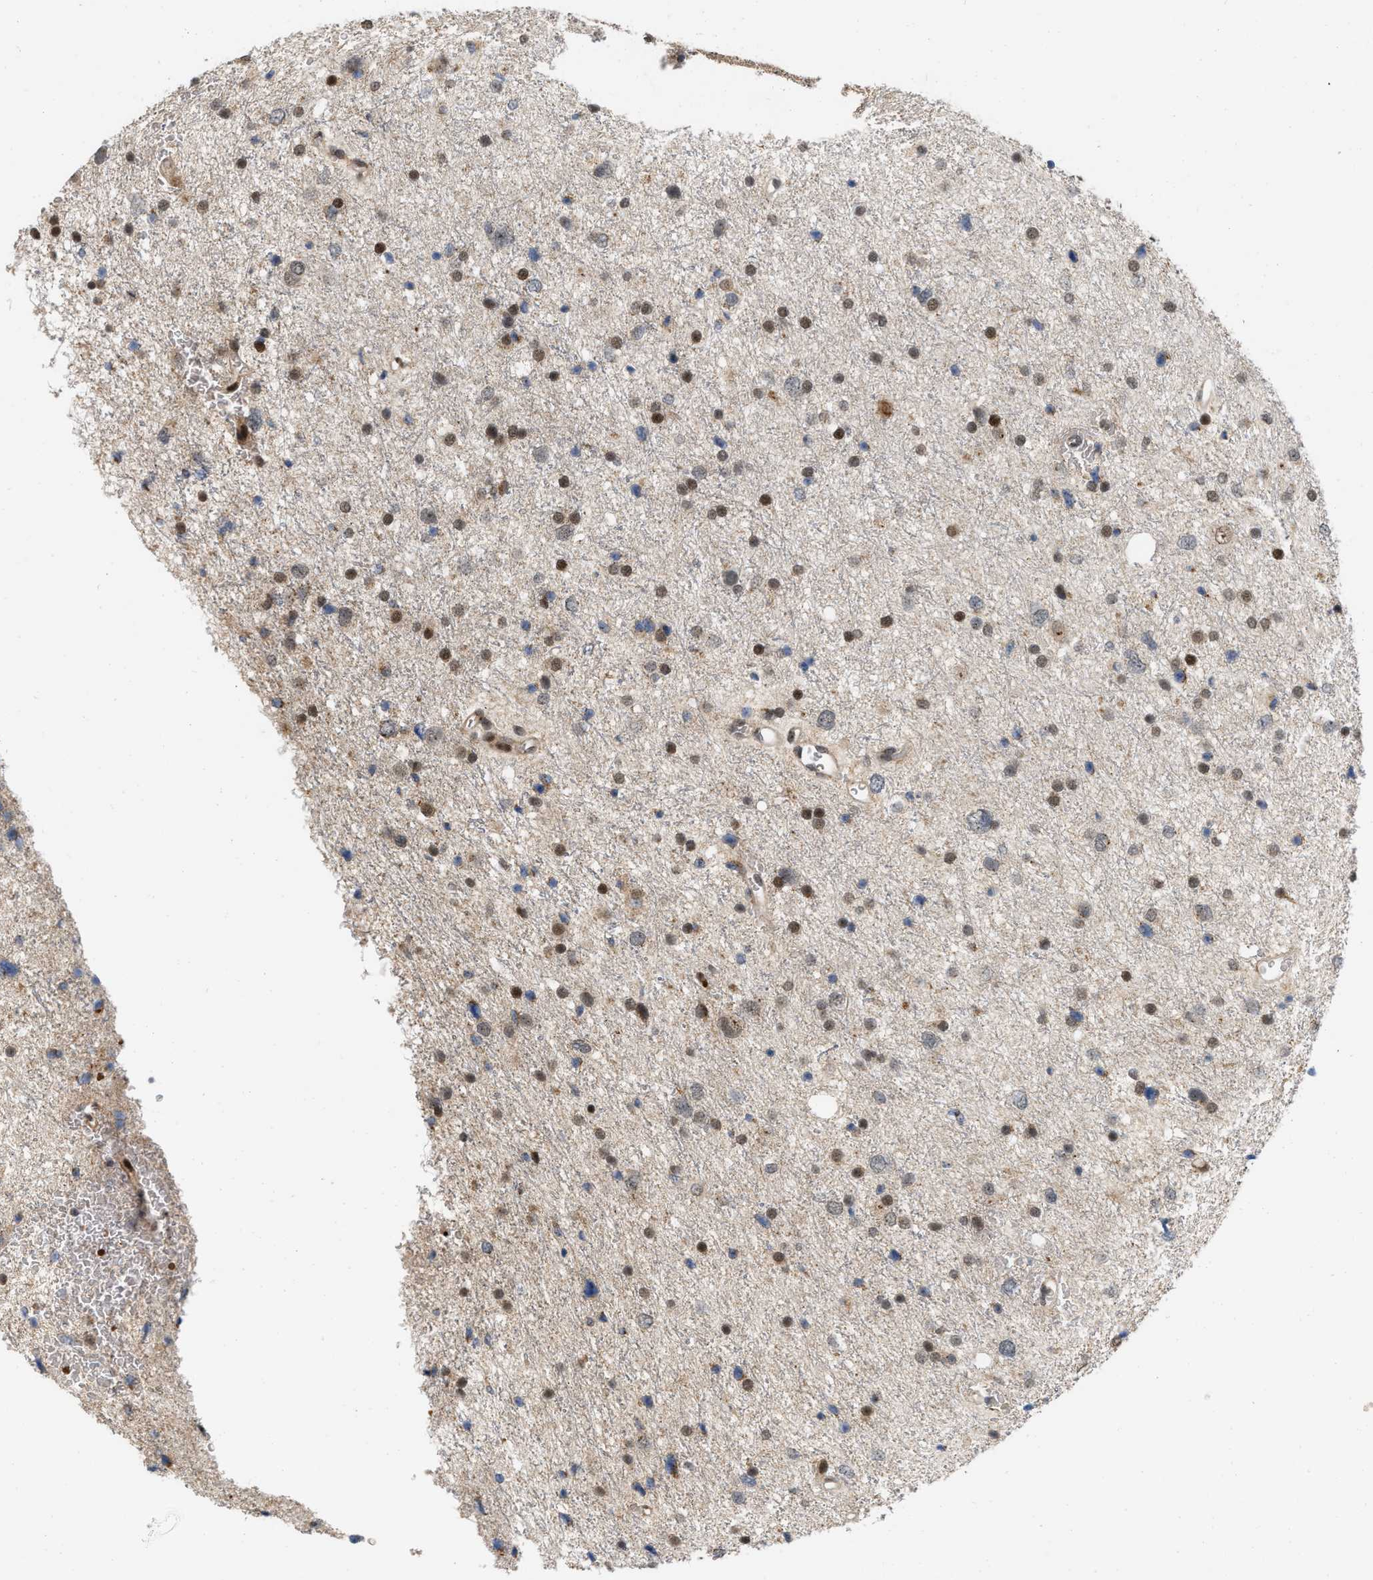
{"staining": {"intensity": "strong", "quantity": "25%-75%", "location": "nuclear"}, "tissue": "glioma", "cell_type": "Tumor cells", "image_type": "cancer", "snomed": [{"axis": "morphology", "description": "Glioma, malignant, Low grade"}, {"axis": "topography", "description": "Brain"}], "caption": "The histopathology image shows immunohistochemical staining of malignant glioma (low-grade). There is strong nuclear staining is present in approximately 25%-75% of tumor cells. The staining was performed using DAB, with brown indicating positive protein expression. Nuclei are stained blue with hematoxylin.", "gene": "ANKRD11", "patient": {"sex": "female", "age": 37}}